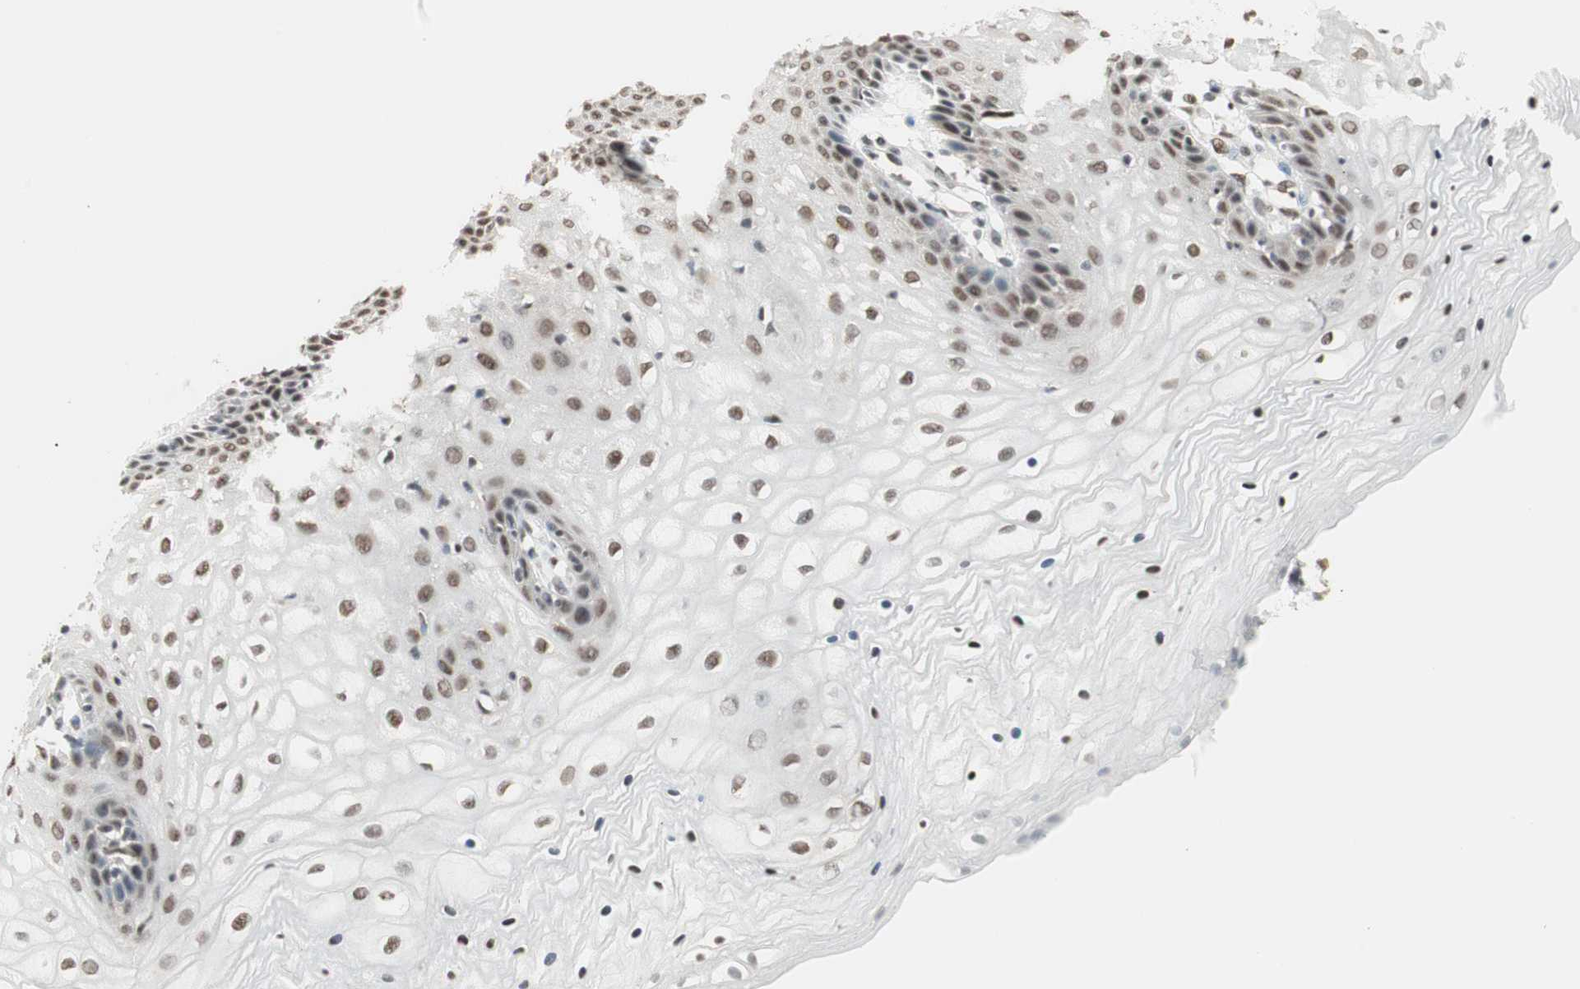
{"staining": {"intensity": "moderate", "quantity": "25%-75%", "location": "nuclear"}, "tissue": "vagina", "cell_type": "Squamous epithelial cells", "image_type": "normal", "snomed": [{"axis": "morphology", "description": "Normal tissue, NOS"}, {"axis": "topography", "description": "Vagina"}], "caption": "Immunohistochemical staining of normal human vagina demonstrates medium levels of moderate nuclear expression in about 25%-75% of squamous epithelial cells. The staining is performed using DAB brown chromogen to label protein expression. The nuclei are counter-stained blue using hematoxylin.", "gene": "SMARCE1", "patient": {"sex": "female", "age": 34}}